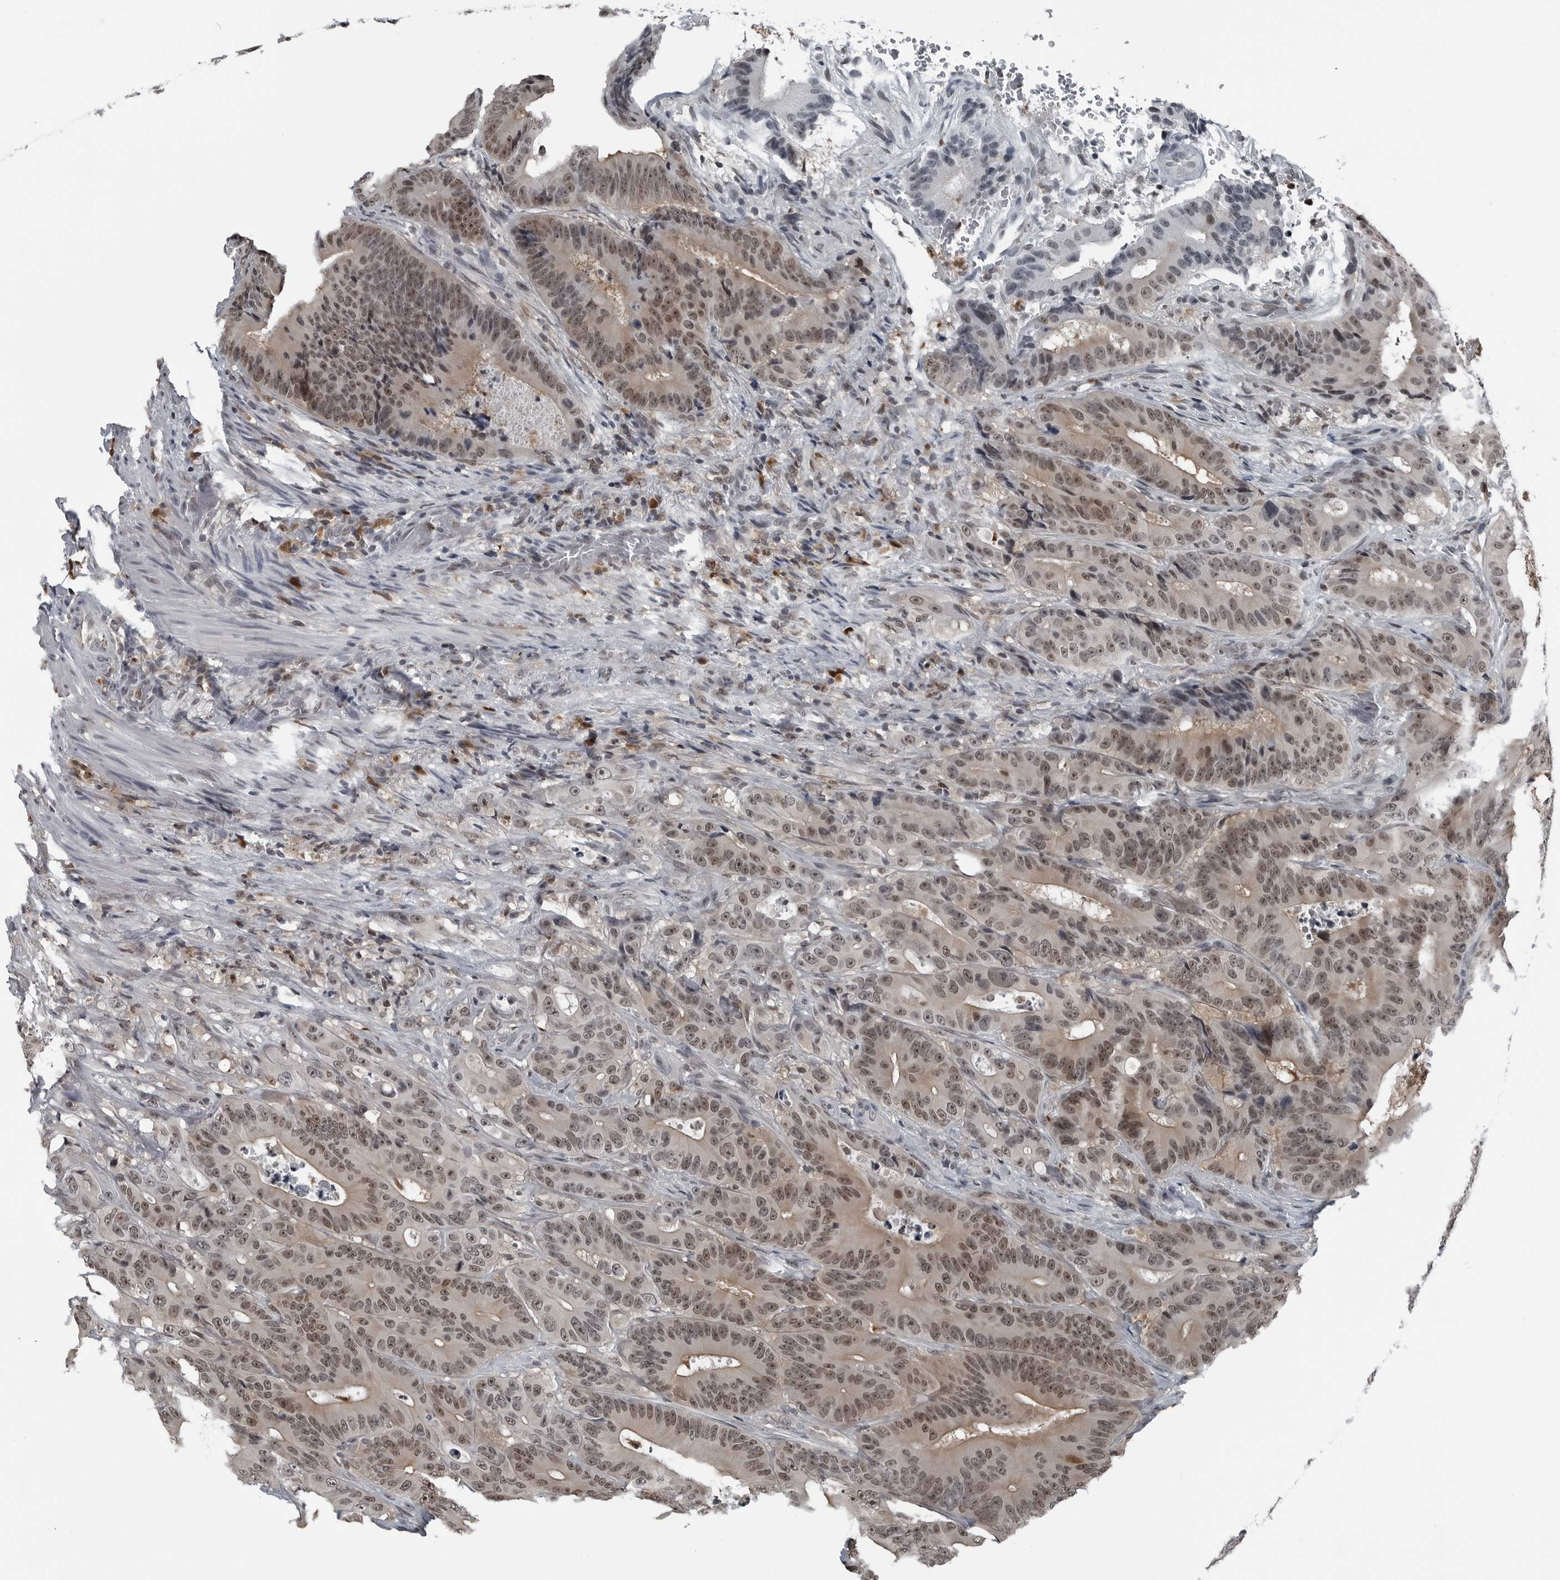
{"staining": {"intensity": "moderate", "quantity": ">75%", "location": "nuclear"}, "tissue": "colorectal cancer", "cell_type": "Tumor cells", "image_type": "cancer", "snomed": [{"axis": "morphology", "description": "Adenocarcinoma, NOS"}, {"axis": "topography", "description": "Colon"}], "caption": "Approximately >75% of tumor cells in human adenocarcinoma (colorectal) show moderate nuclear protein positivity as visualized by brown immunohistochemical staining.", "gene": "AKR1A1", "patient": {"sex": "male", "age": 83}}